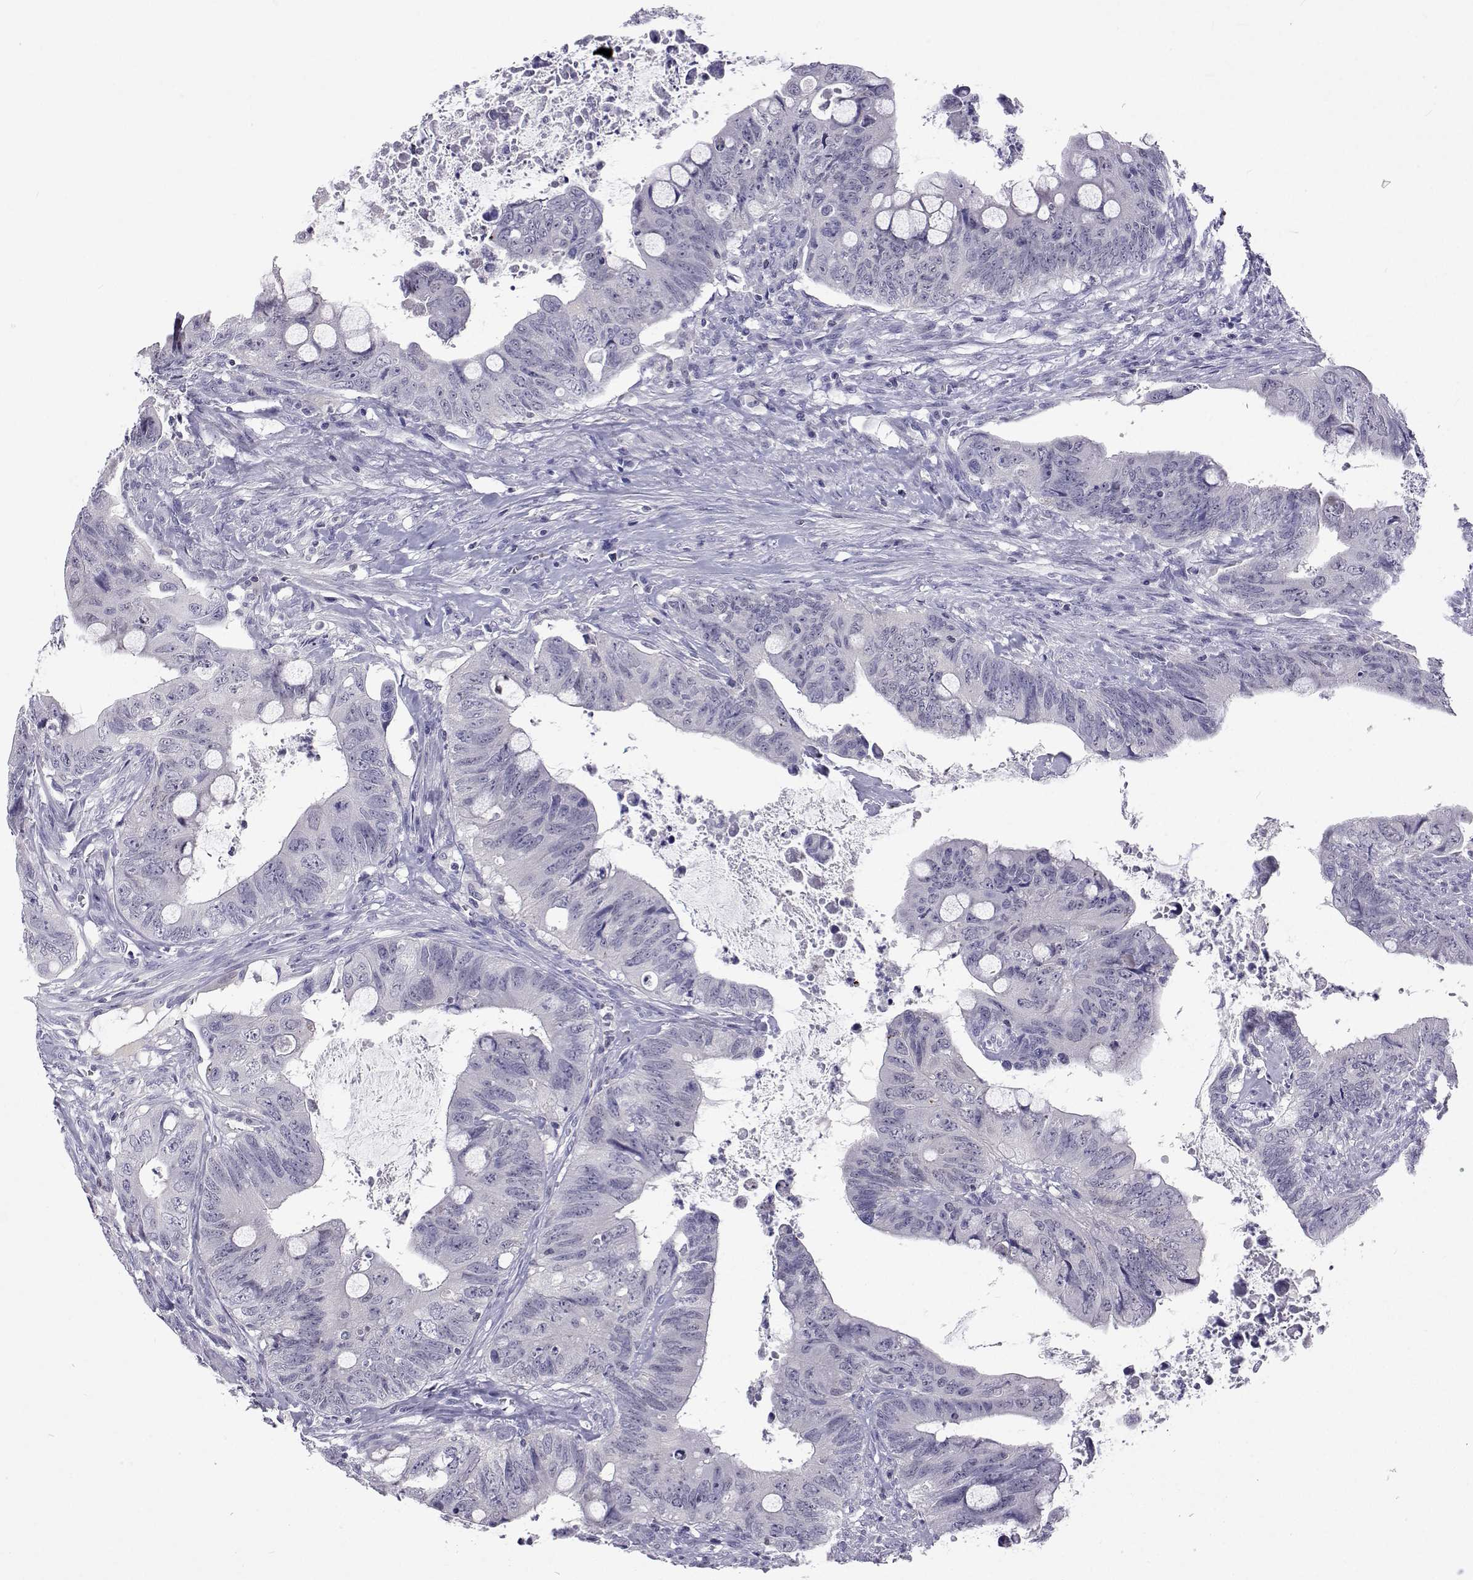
{"staining": {"intensity": "negative", "quantity": "none", "location": "none"}, "tissue": "colorectal cancer", "cell_type": "Tumor cells", "image_type": "cancer", "snomed": [{"axis": "morphology", "description": "Adenocarcinoma, NOS"}, {"axis": "topography", "description": "Colon"}], "caption": "Immunohistochemistry photomicrograph of human colorectal cancer (adenocarcinoma) stained for a protein (brown), which exhibits no staining in tumor cells.", "gene": "GALM", "patient": {"sex": "male", "age": 57}}